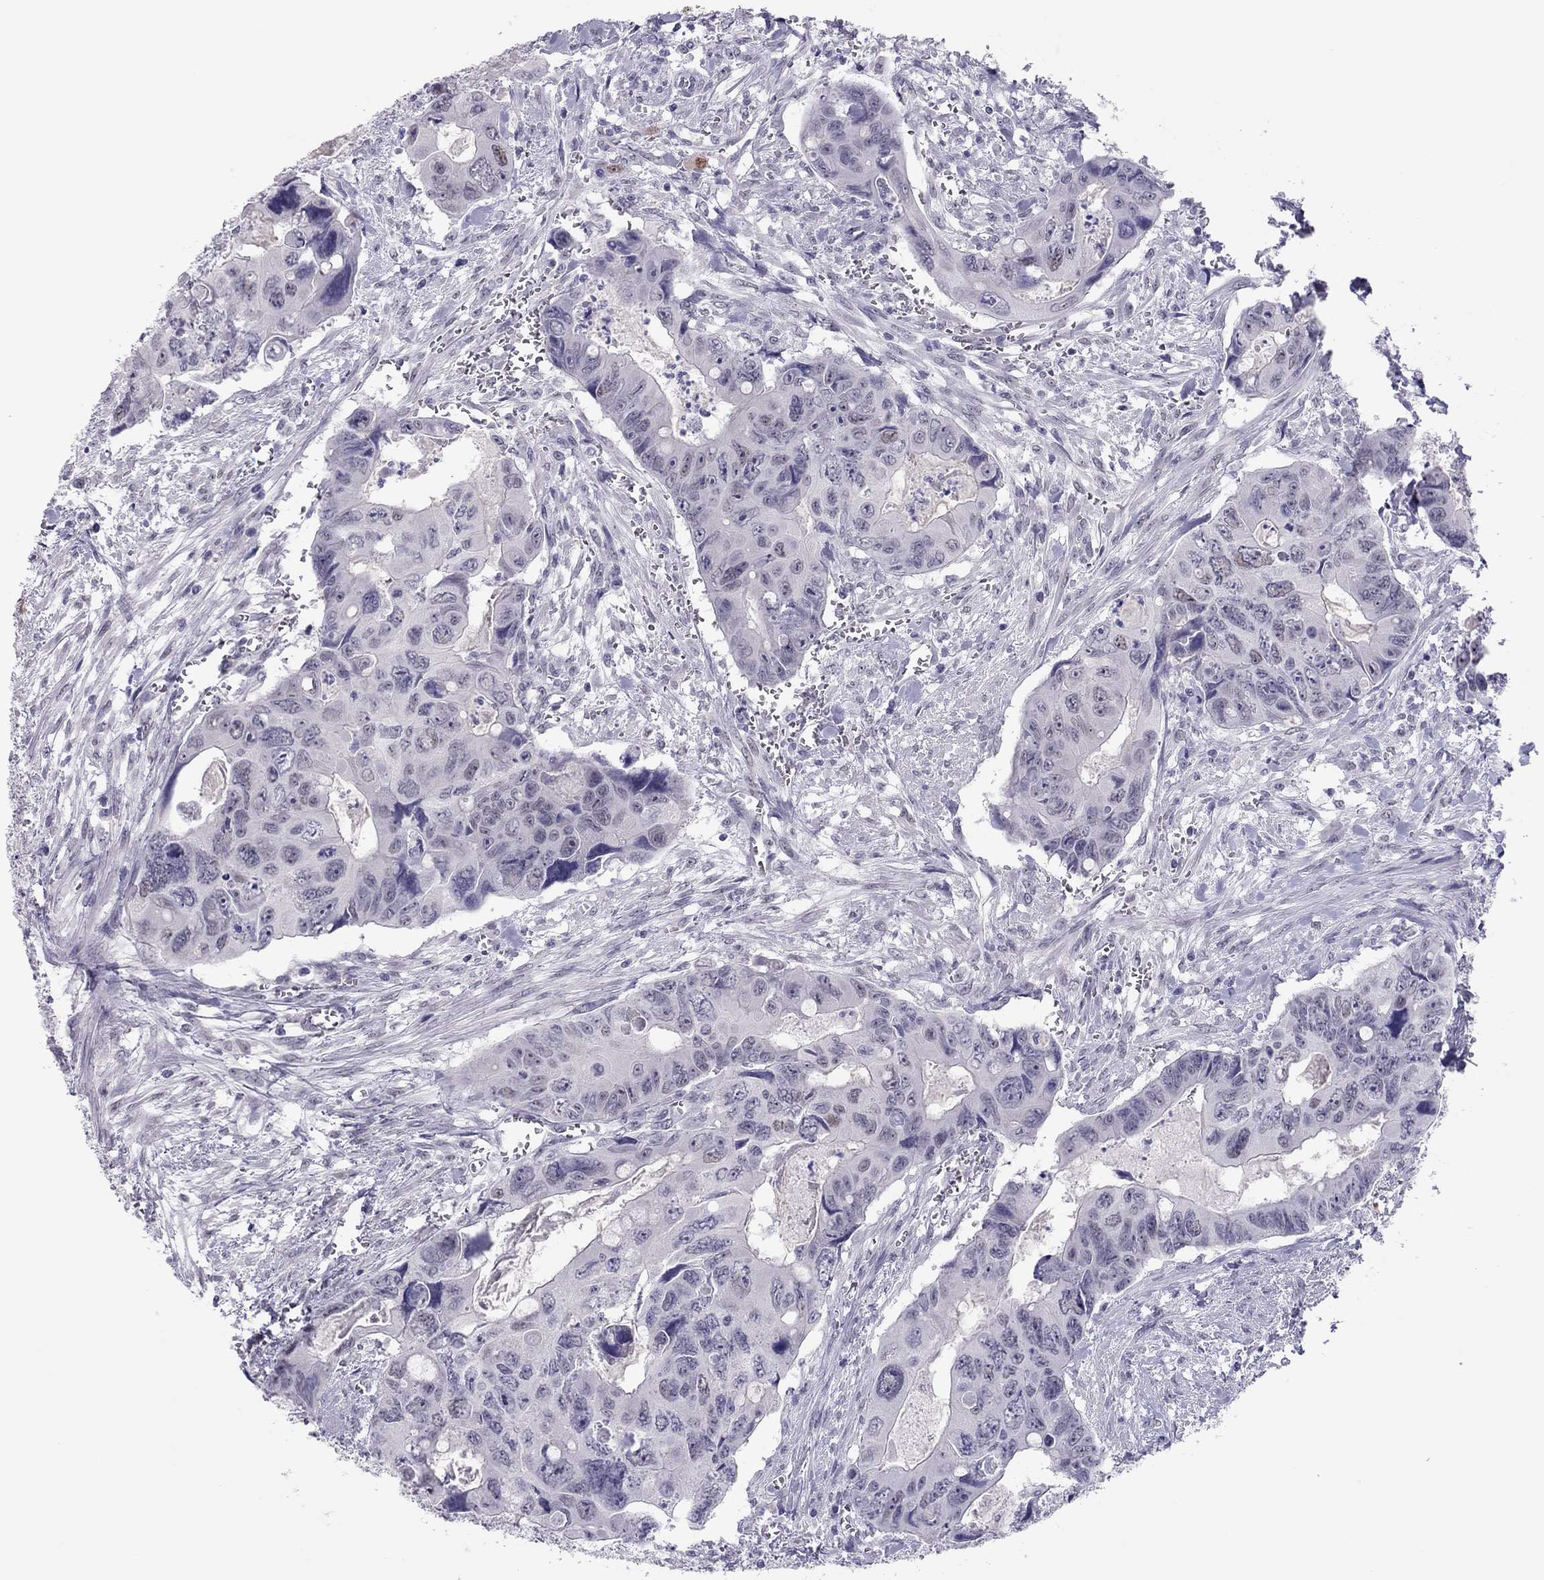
{"staining": {"intensity": "negative", "quantity": "none", "location": "none"}, "tissue": "colorectal cancer", "cell_type": "Tumor cells", "image_type": "cancer", "snomed": [{"axis": "morphology", "description": "Adenocarcinoma, NOS"}, {"axis": "topography", "description": "Rectum"}], "caption": "Immunohistochemical staining of colorectal cancer demonstrates no significant staining in tumor cells.", "gene": "PHOX2A", "patient": {"sex": "male", "age": 62}}